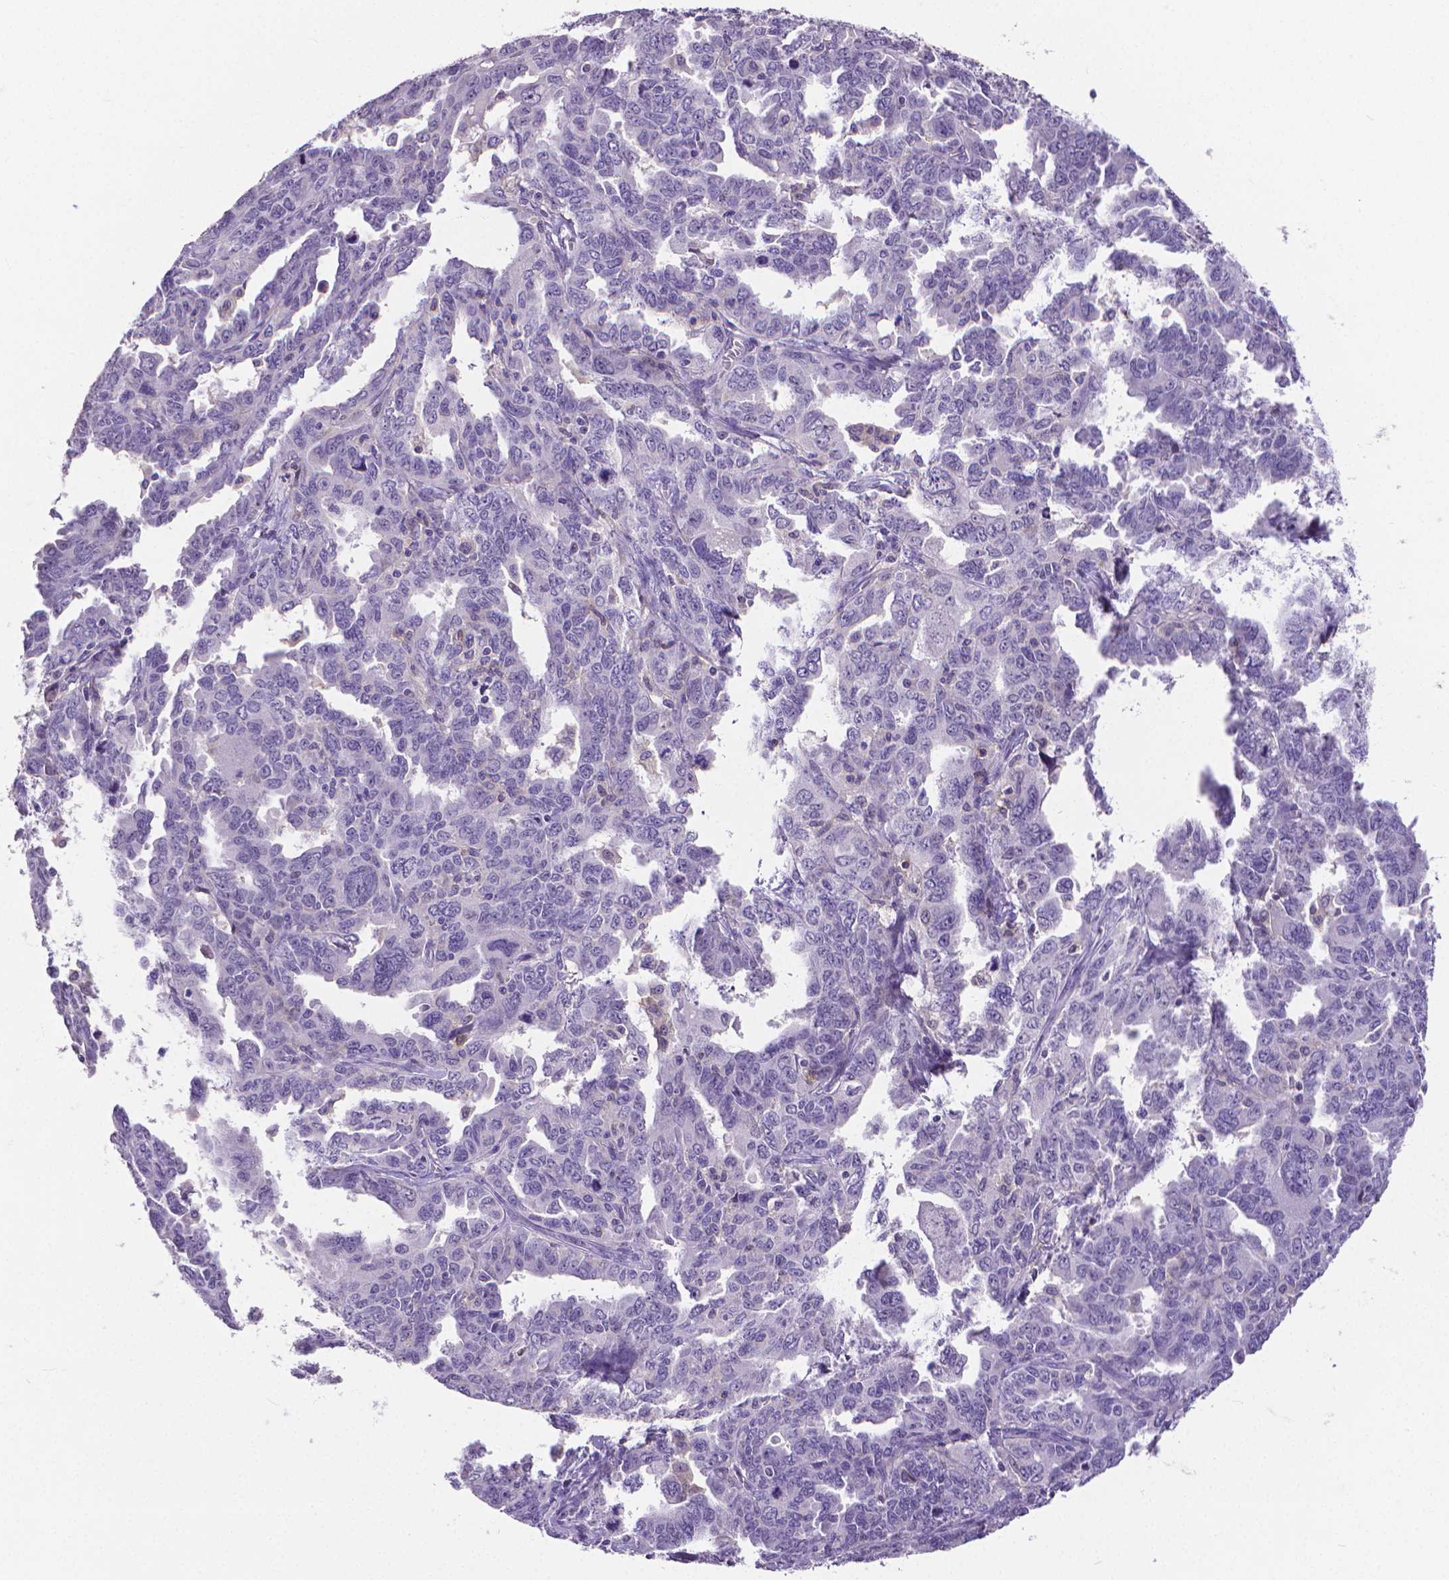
{"staining": {"intensity": "negative", "quantity": "none", "location": "none"}, "tissue": "ovarian cancer", "cell_type": "Tumor cells", "image_type": "cancer", "snomed": [{"axis": "morphology", "description": "Adenocarcinoma, NOS"}, {"axis": "morphology", "description": "Carcinoma, endometroid"}, {"axis": "topography", "description": "Ovary"}], "caption": "A high-resolution micrograph shows IHC staining of ovarian adenocarcinoma, which demonstrates no significant staining in tumor cells. (DAB IHC with hematoxylin counter stain).", "gene": "CD4", "patient": {"sex": "female", "age": 72}}